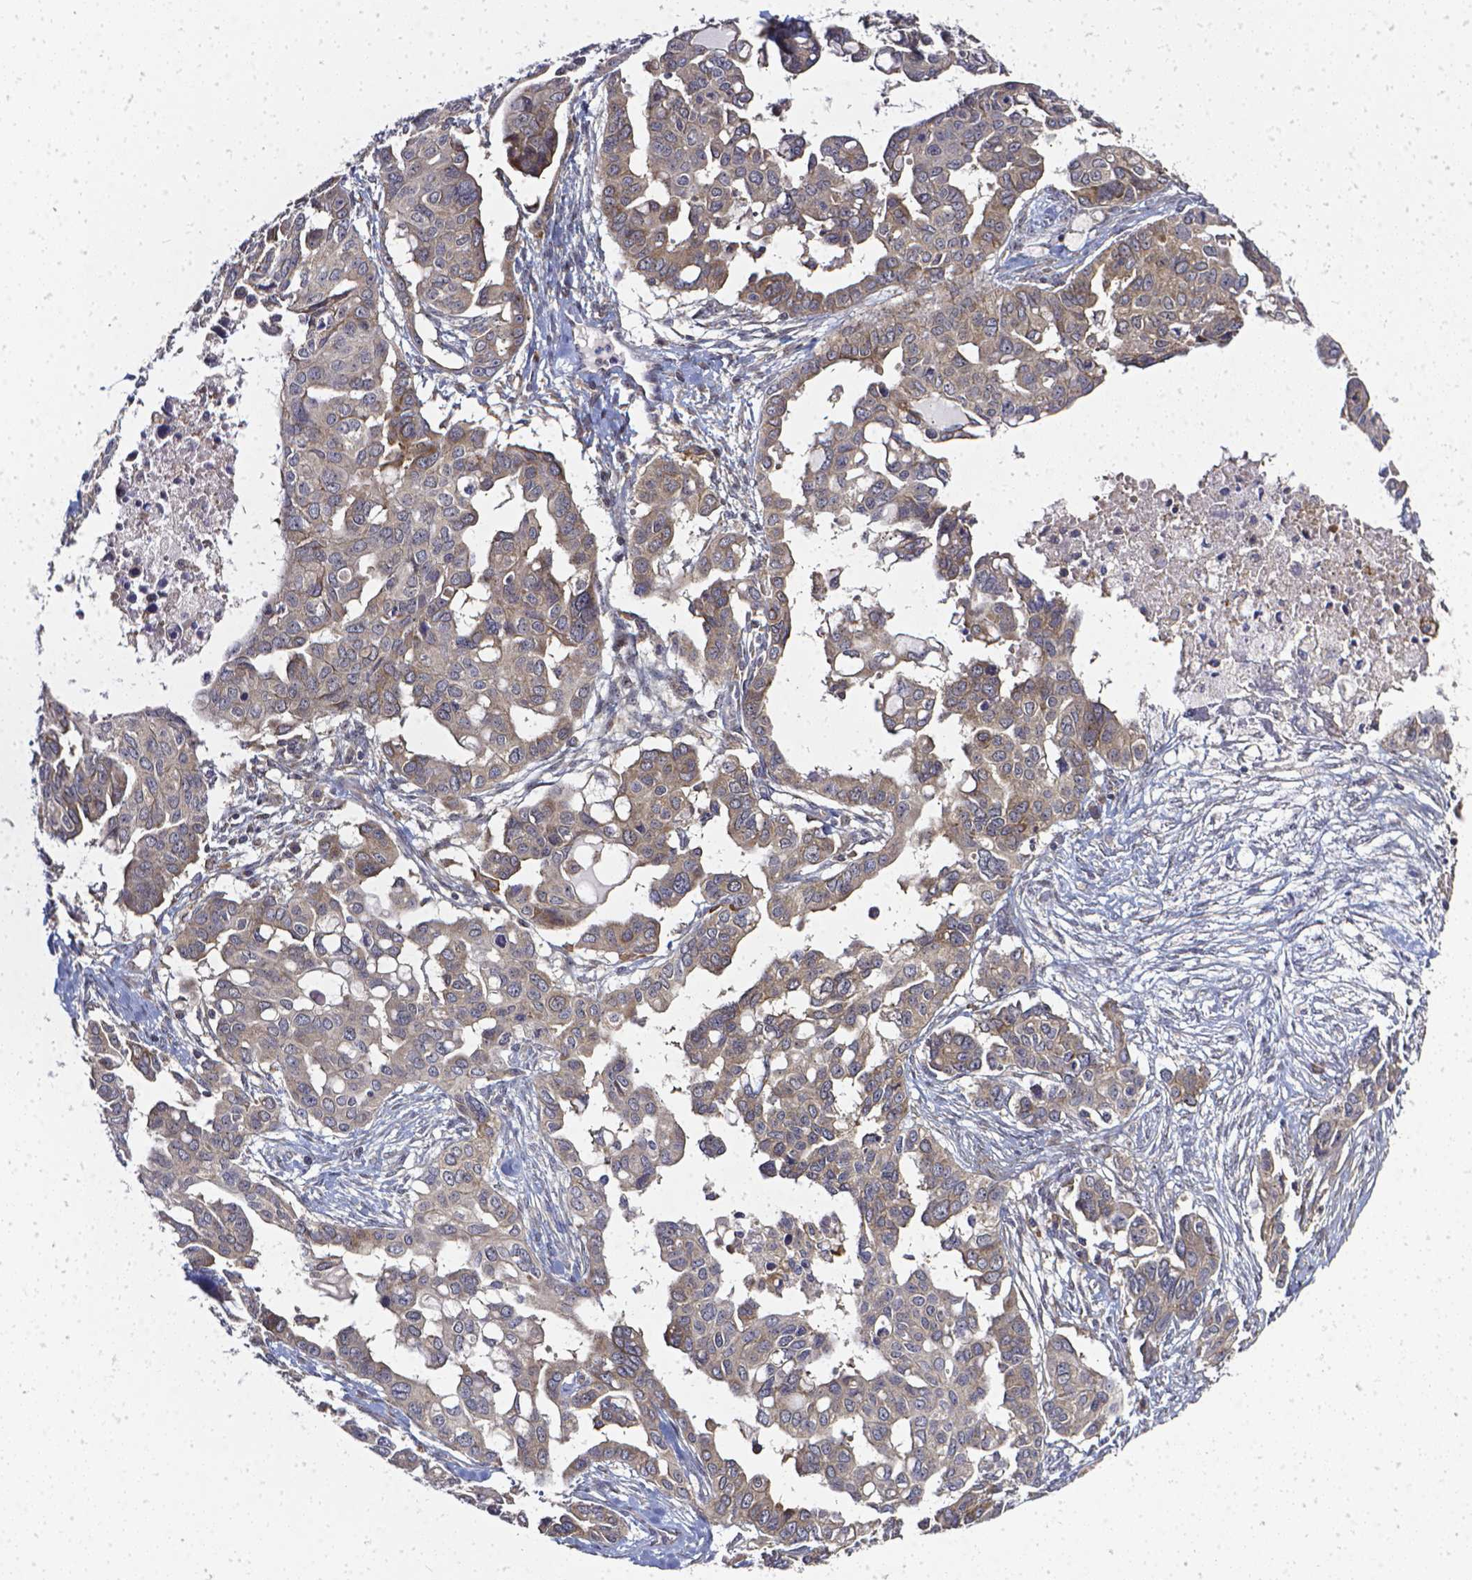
{"staining": {"intensity": "moderate", "quantity": ">75%", "location": "cytoplasmic/membranous"}, "tissue": "ovarian cancer", "cell_type": "Tumor cells", "image_type": "cancer", "snomed": [{"axis": "morphology", "description": "Carcinoma, endometroid"}, {"axis": "topography", "description": "Ovary"}], "caption": "Immunohistochemical staining of ovarian cancer (endometroid carcinoma) shows medium levels of moderate cytoplasmic/membranous protein positivity in approximately >75% of tumor cells.", "gene": "PRAG1", "patient": {"sex": "female", "age": 78}}